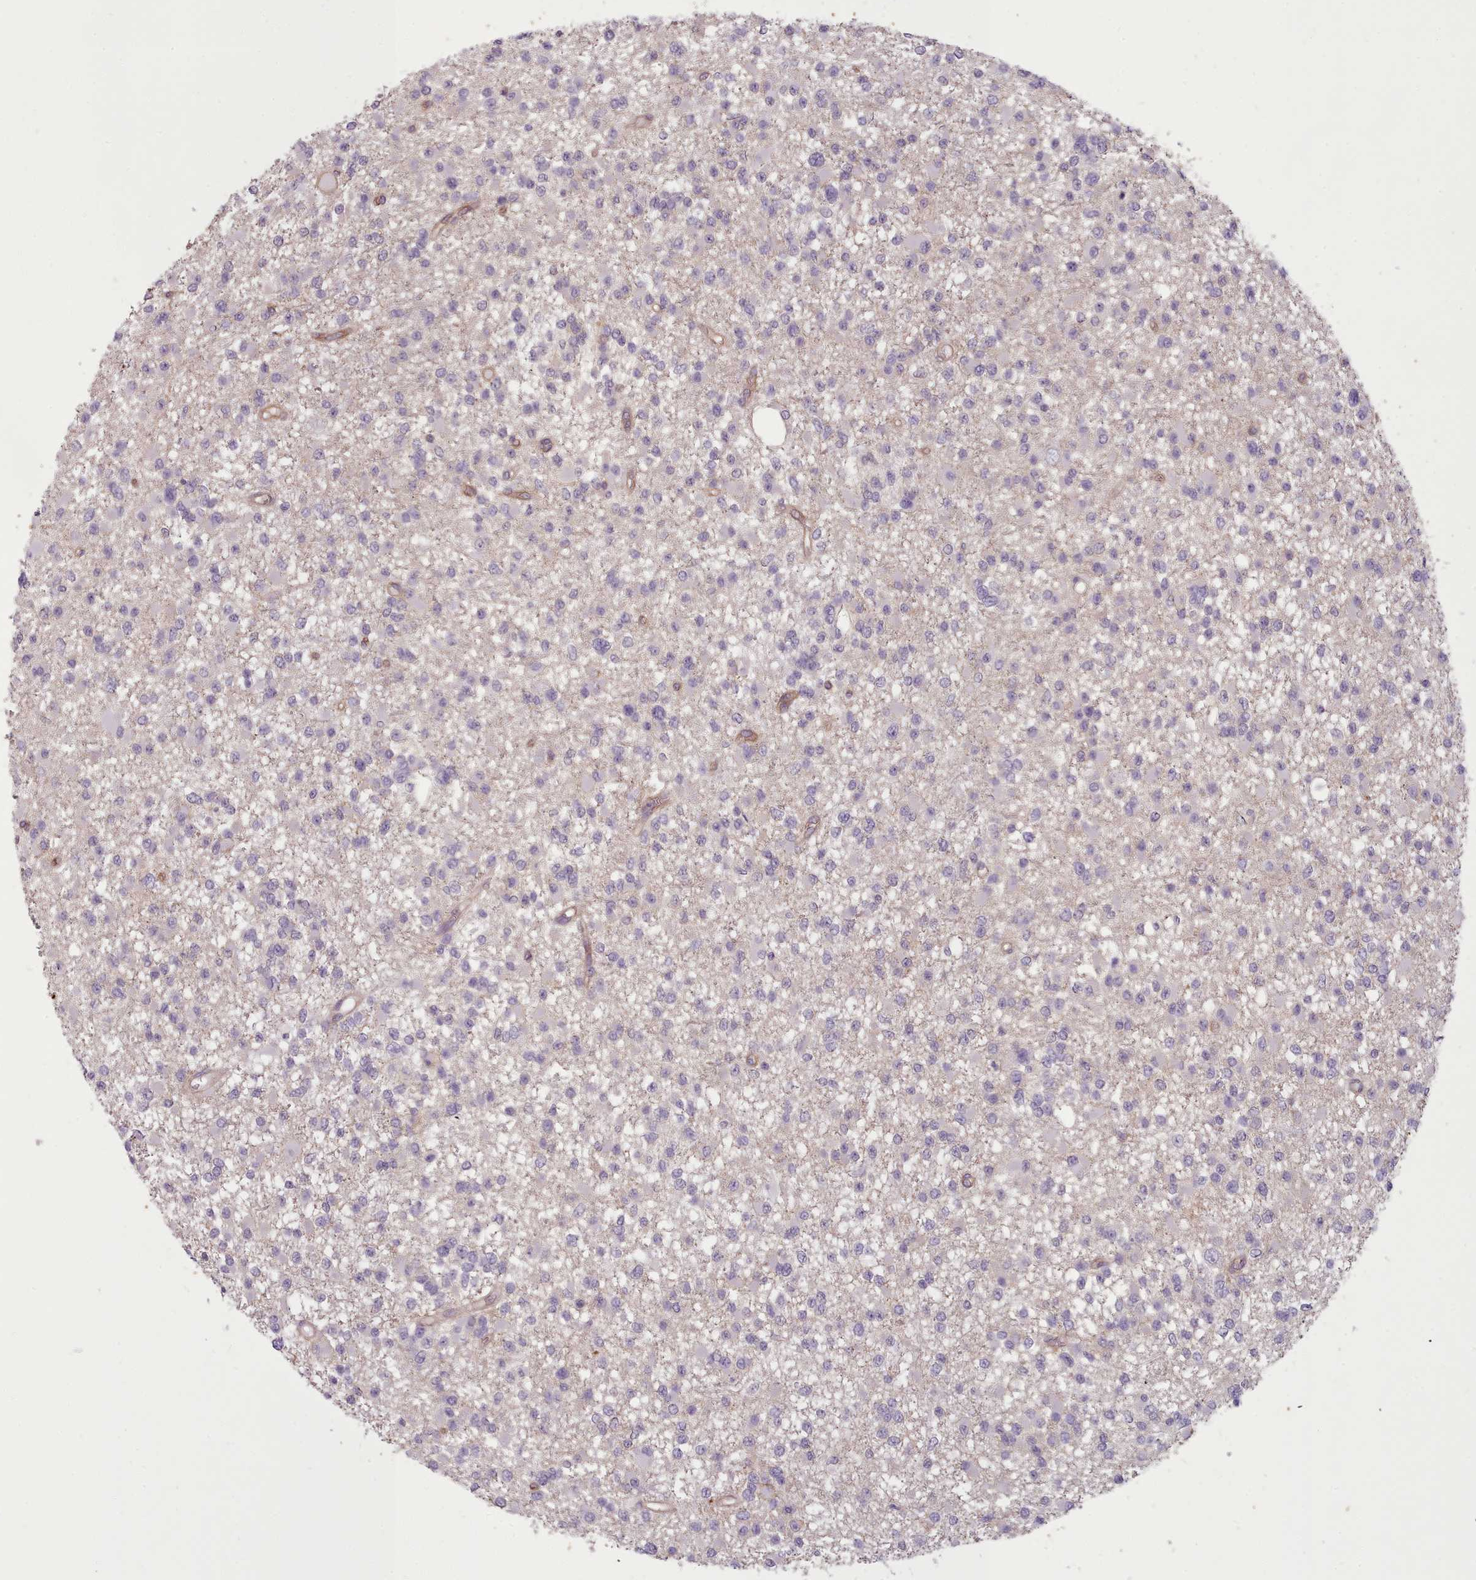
{"staining": {"intensity": "negative", "quantity": "none", "location": "none"}, "tissue": "glioma", "cell_type": "Tumor cells", "image_type": "cancer", "snomed": [{"axis": "morphology", "description": "Glioma, malignant, Low grade"}, {"axis": "topography", "description": "Brain"}], "caption": "A micrograph of human low-grade glioma (malignant) is negative for staining in tumor cells.", "gene": "PLD4", "patient": {"sex": "female", "age": 22}}